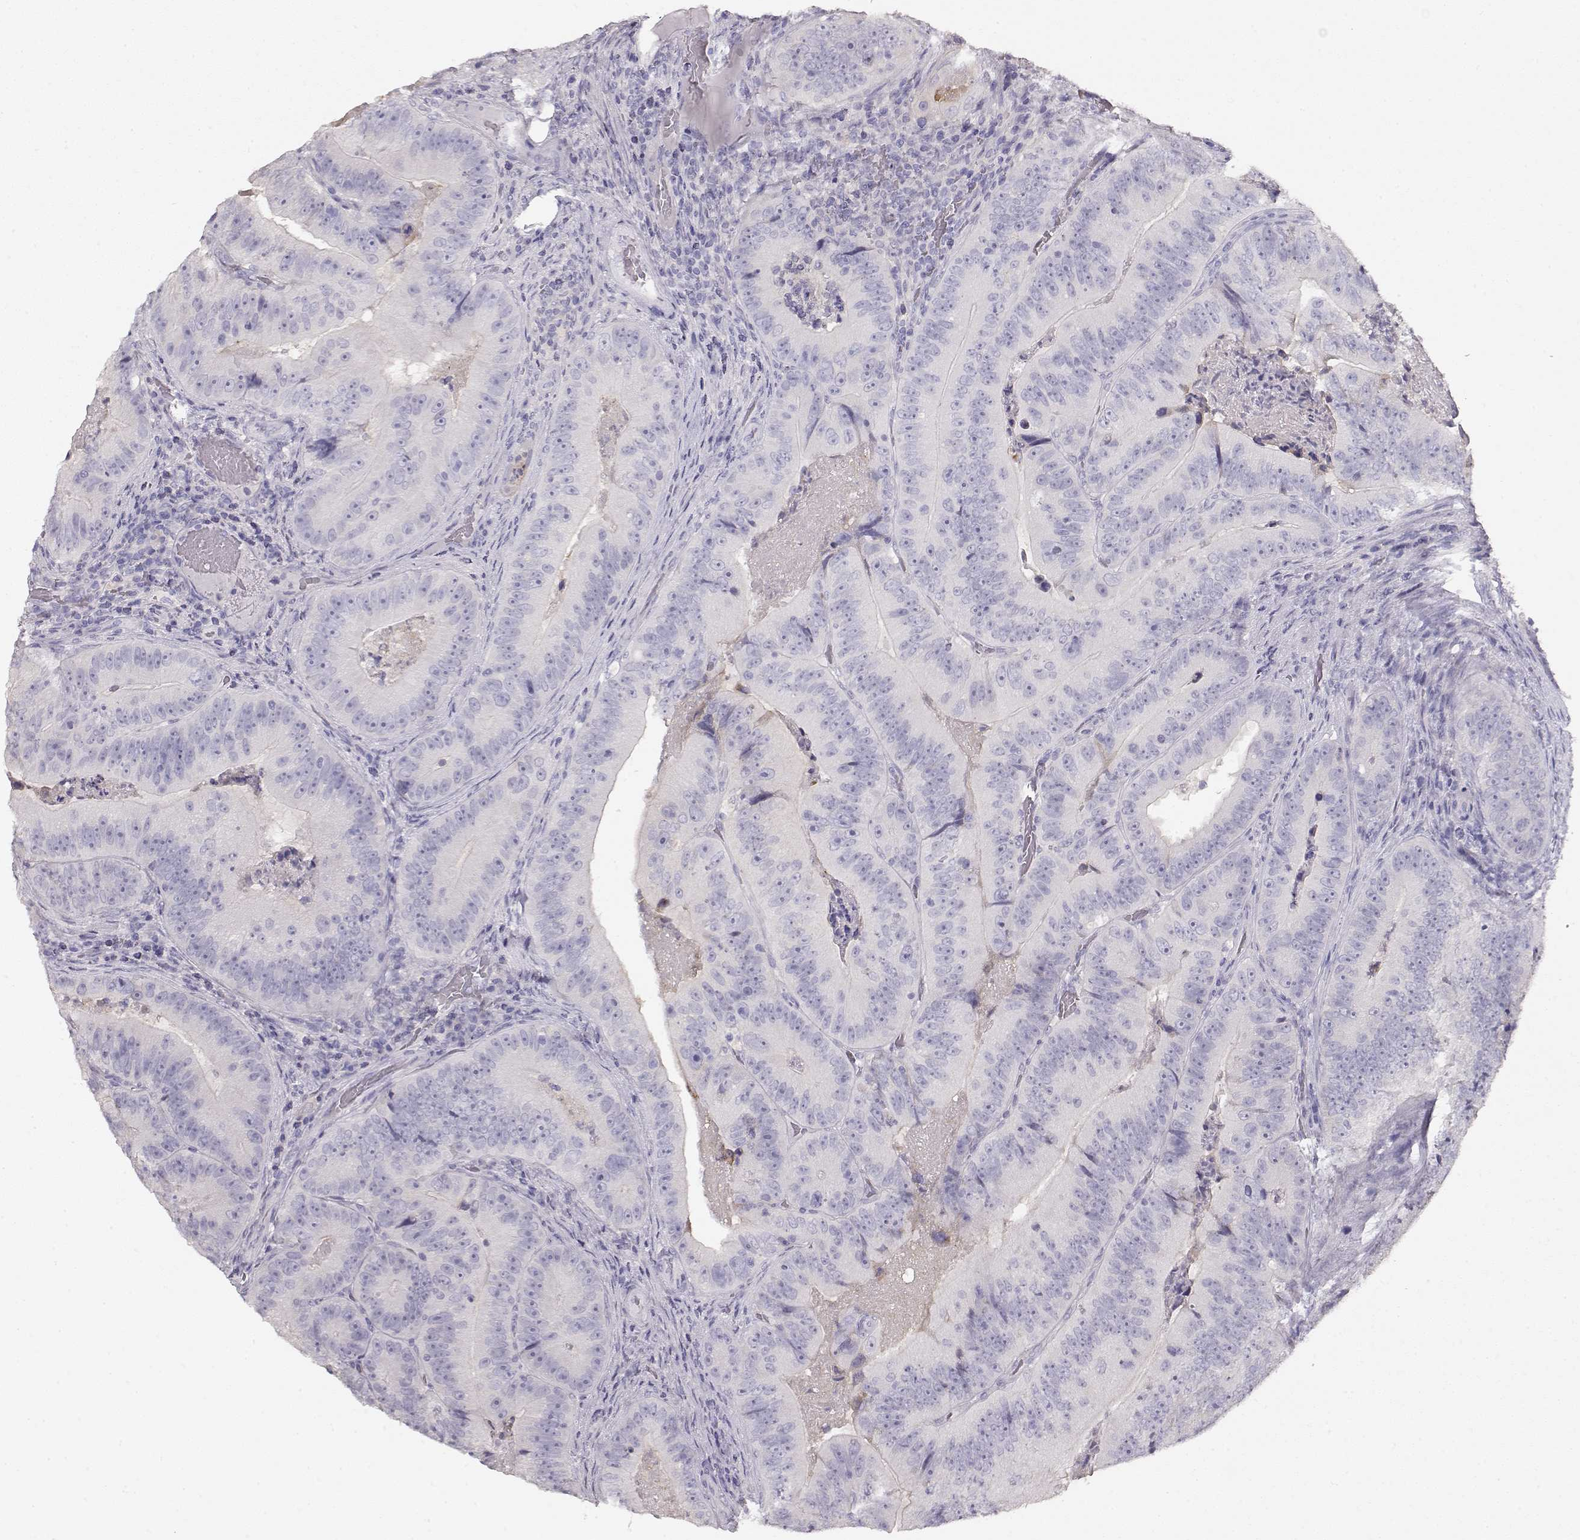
{"staining": {"intensity": "negative", "quantity": "none", "location": "none"}, "tissue": "colorectal cancer", "cell_type": "Tumor cells", "image_type": "cancer", "snomed": [{"axis": "morphology", "description": "Adenocarcinoma, NOS"}, {"axis": "topography", "description": "Colon"}], "caption": "Immunohistochemistry histopathology image of neoplastic tissue: human colorectal adenocarcinoma stained with DAB exhibits no significant protein staining in tumor cells.", "gene": "NDRG4", "patient": {"sex": "female", "age": 86}}